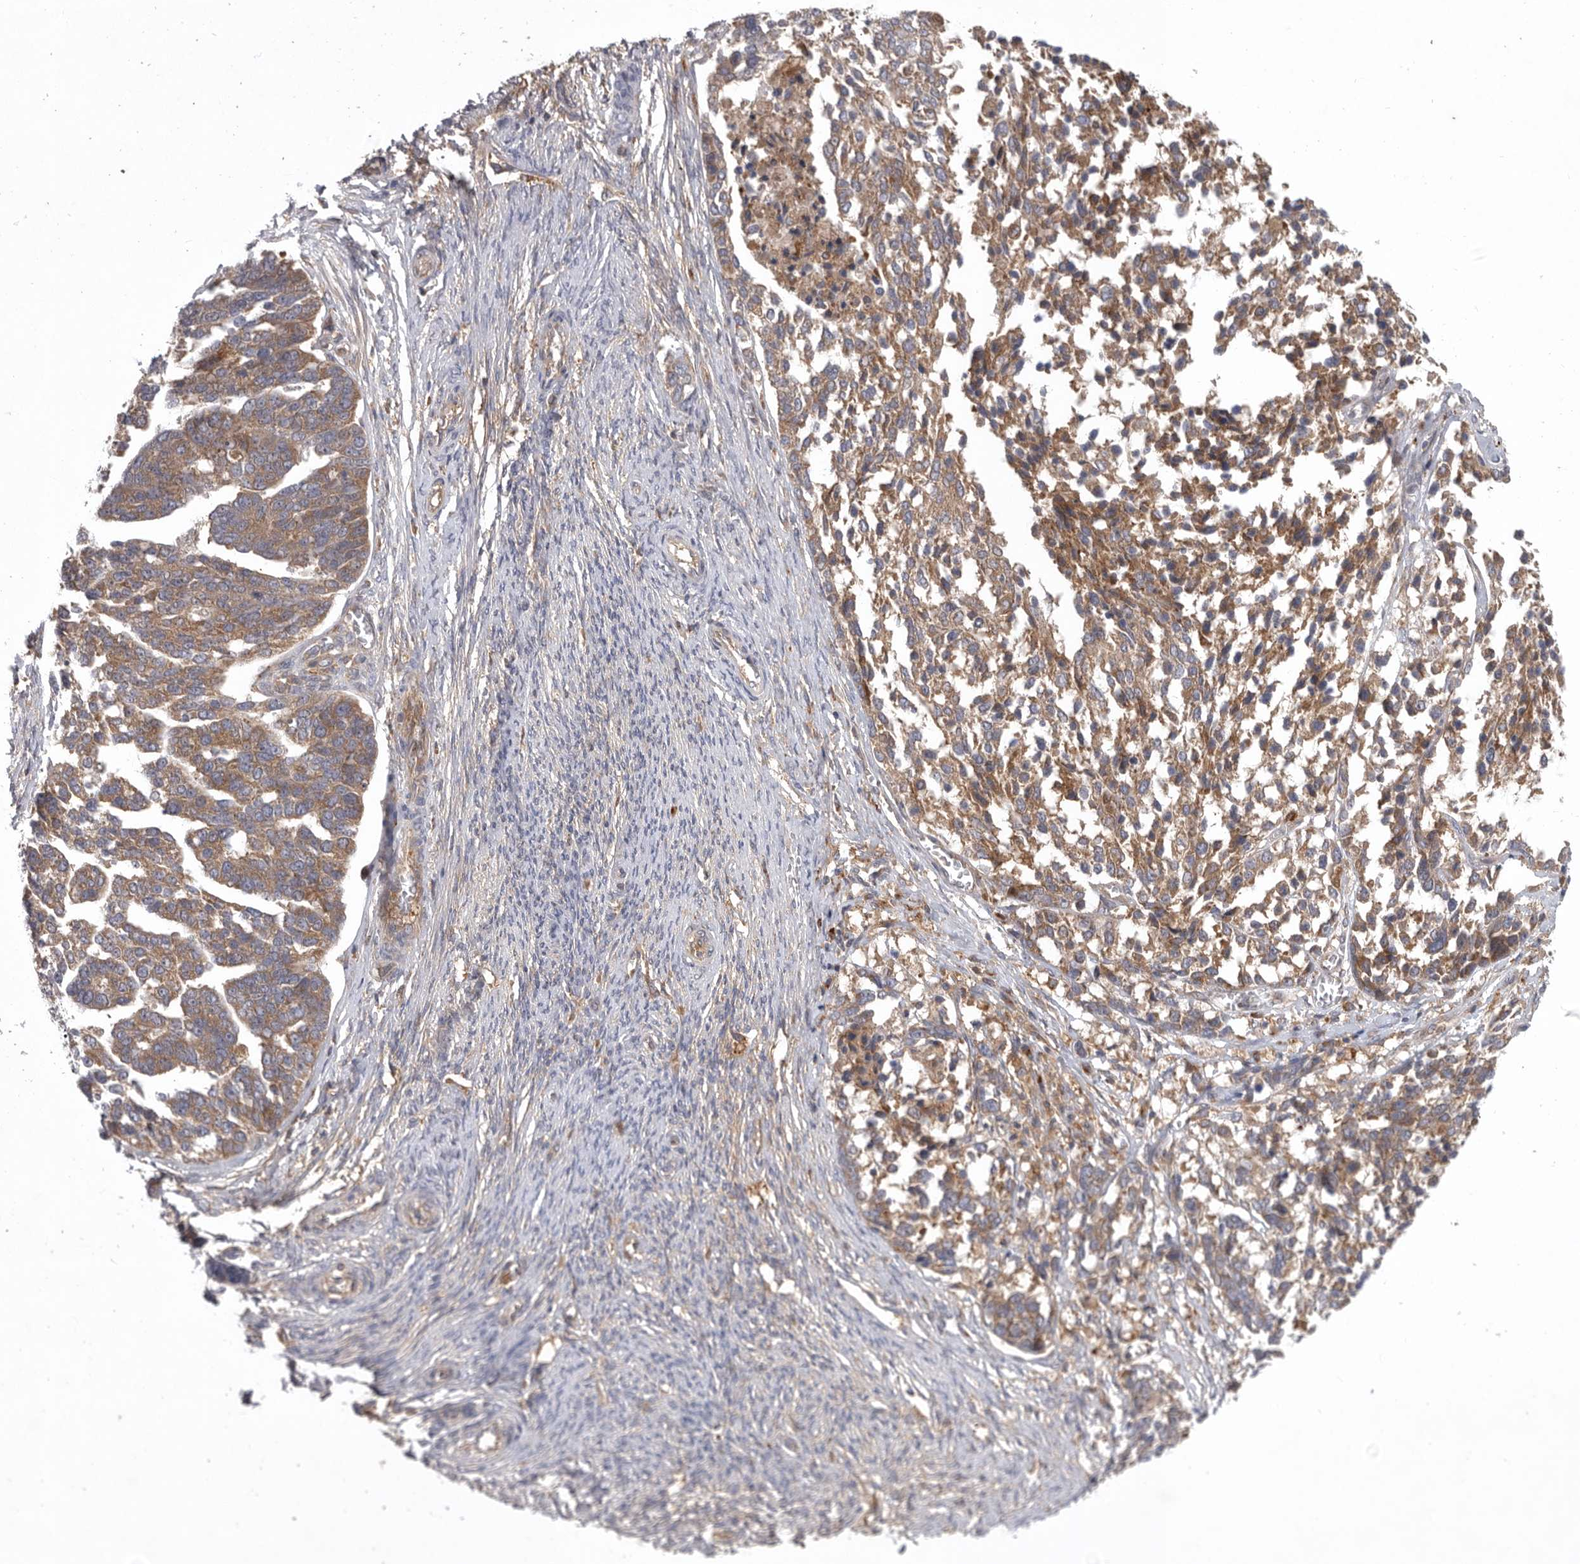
{"staining": {"intensity": "moderate", "quantity": ">75%", "location": "cytoplasmic/membranous"}, "tissue": "ovarian cancer", "cell_type": "Tumor cells", "image_type": "cancer", "snomed": [{"axis": "morphology", "description": "Cystadenocarcinoma, serous, NOS"}, {"axis": "topography", "description": "Ovary"}], "caption": "Immunohistochemical staining of serous cystadenocarcinoma (ovarian) demonstrates moderate cytoplasmic/membranous protein positivity in approximately >75% of tumor cells.", "gene": "C1orf109", "patient": {"sex": "female", "age": 44}}